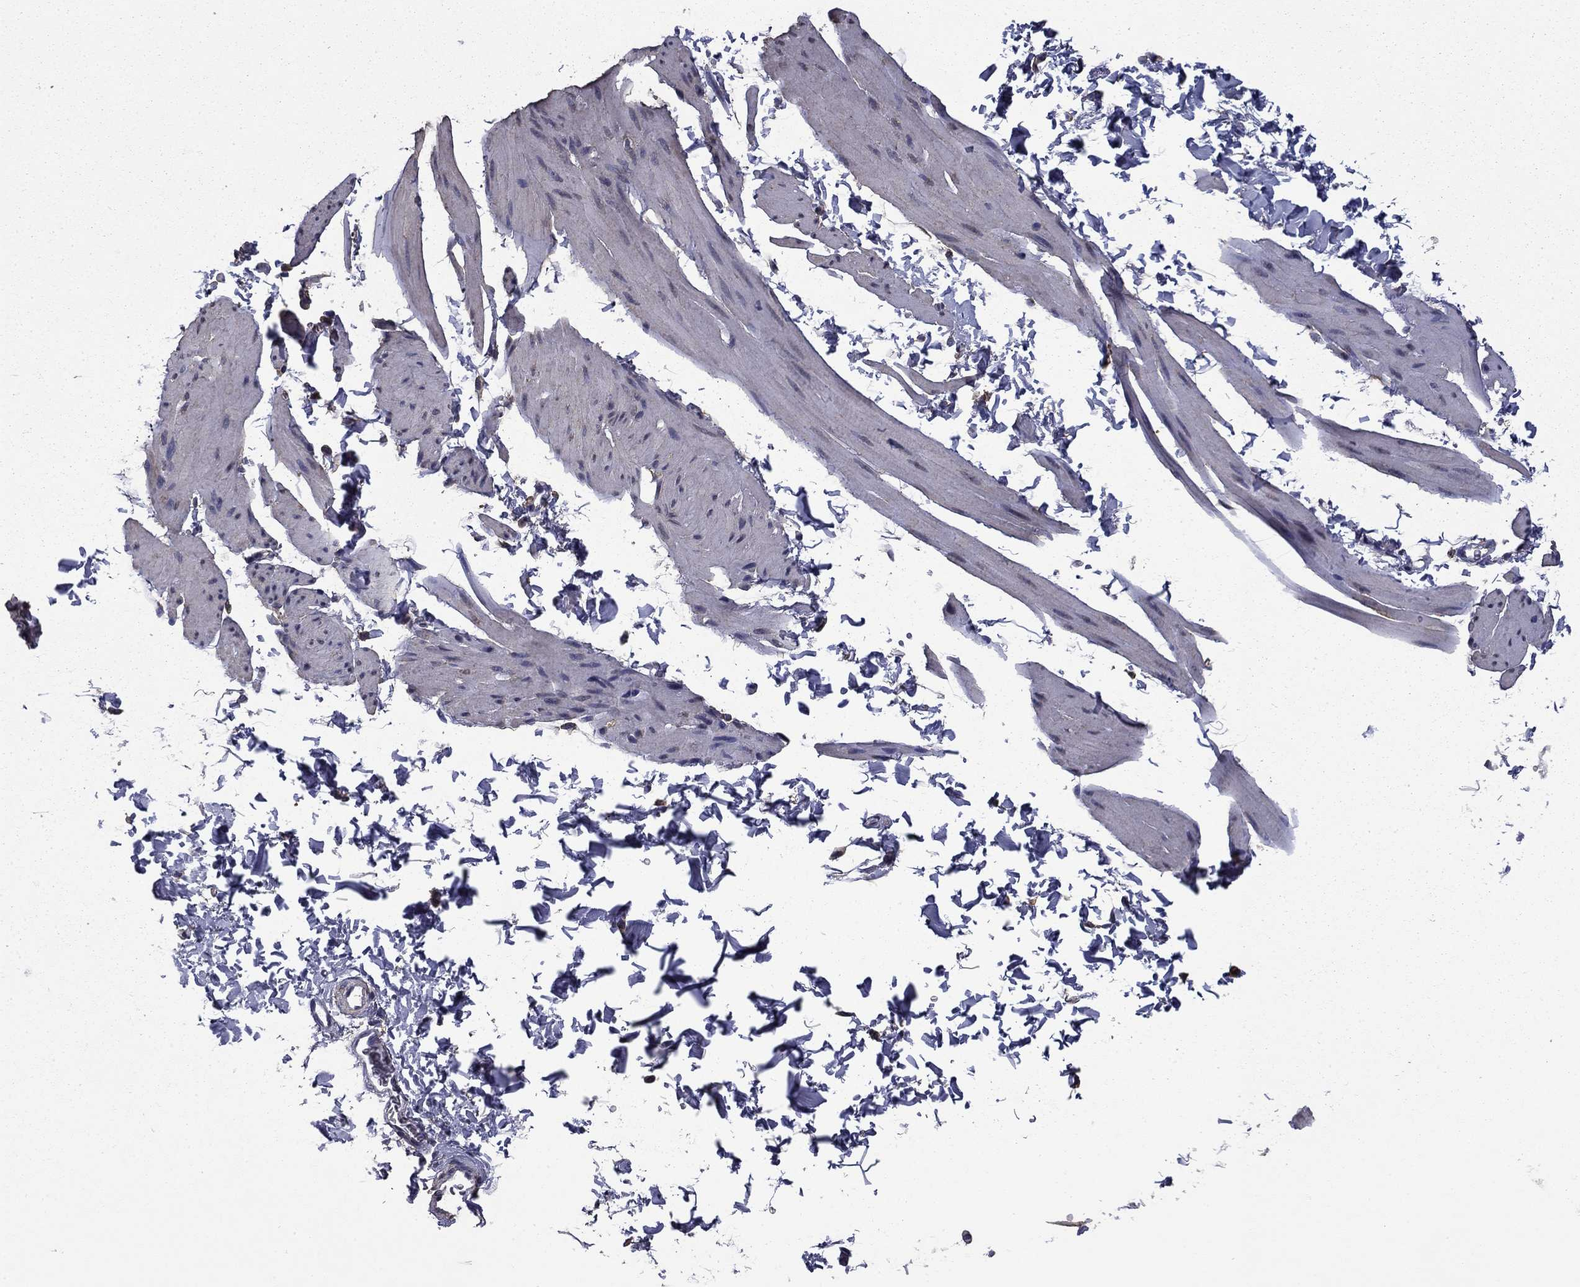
{"staining": {"intensity": "negative", "quantity": "none", "location": "none"}, "tissue": "smooth muscle", "cell_type": "Smooth muscle cells", "image_type": "normal", "snomed": [{"axis": "morphology", "description": "Normal tissue, NOS"}, {"axis": "topography", "description": "Adipose tissue"}, {"axis": "topography", "description": "Smooth muscle"}, {"axis": "topography", "description": "Peripheral nerve tissue"}], "caption": "DAB immunohistochemical staining of unremarkable human smooth muscle displays no significant staining in smooth muscle cells.", "gene": "MFAP3L", "patient": {"sex": "male", "age": 83}}